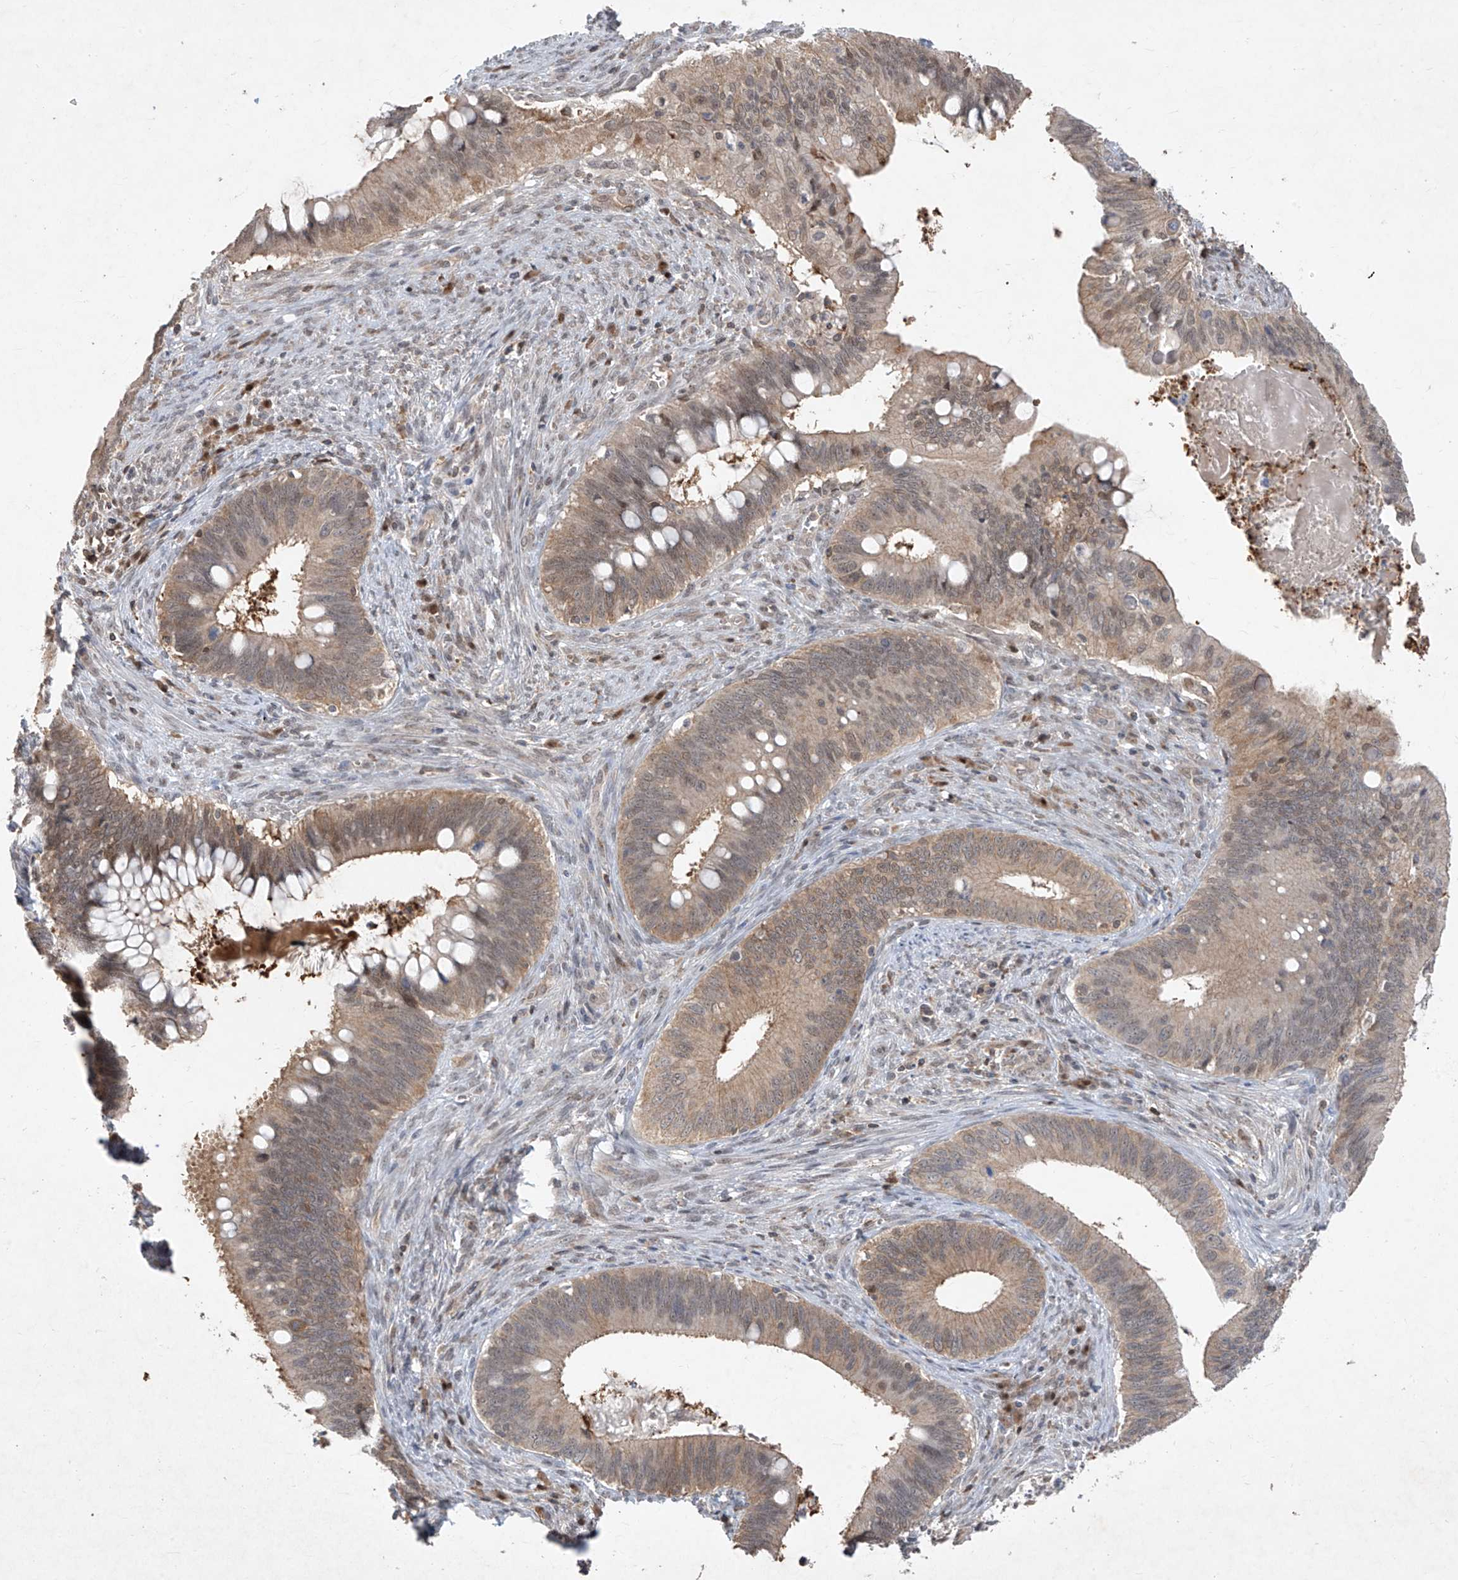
{"staining": {"intensity": "moderate", "quantity": "25%-75%", "location": "cytoplasmic/membranous,nuclear"}, "tissue": "cervical cancer", "cell_type": "Tumor cells", "image_type": "cancer", "snomed": [{"axis": "morphology", "description": "Adenocarcinoma, NOS"}, {"axis": "topography", "description": "Cervix"}], "caption": "The micrograph reveals a brown stain indicating the presence of a protein in the cytoplasmic/membranous and nuclear of tumor cells in cervical adenocarcinoma.", "gene": "ZNF358", "patient": {"sex": "female", "age": 42}}